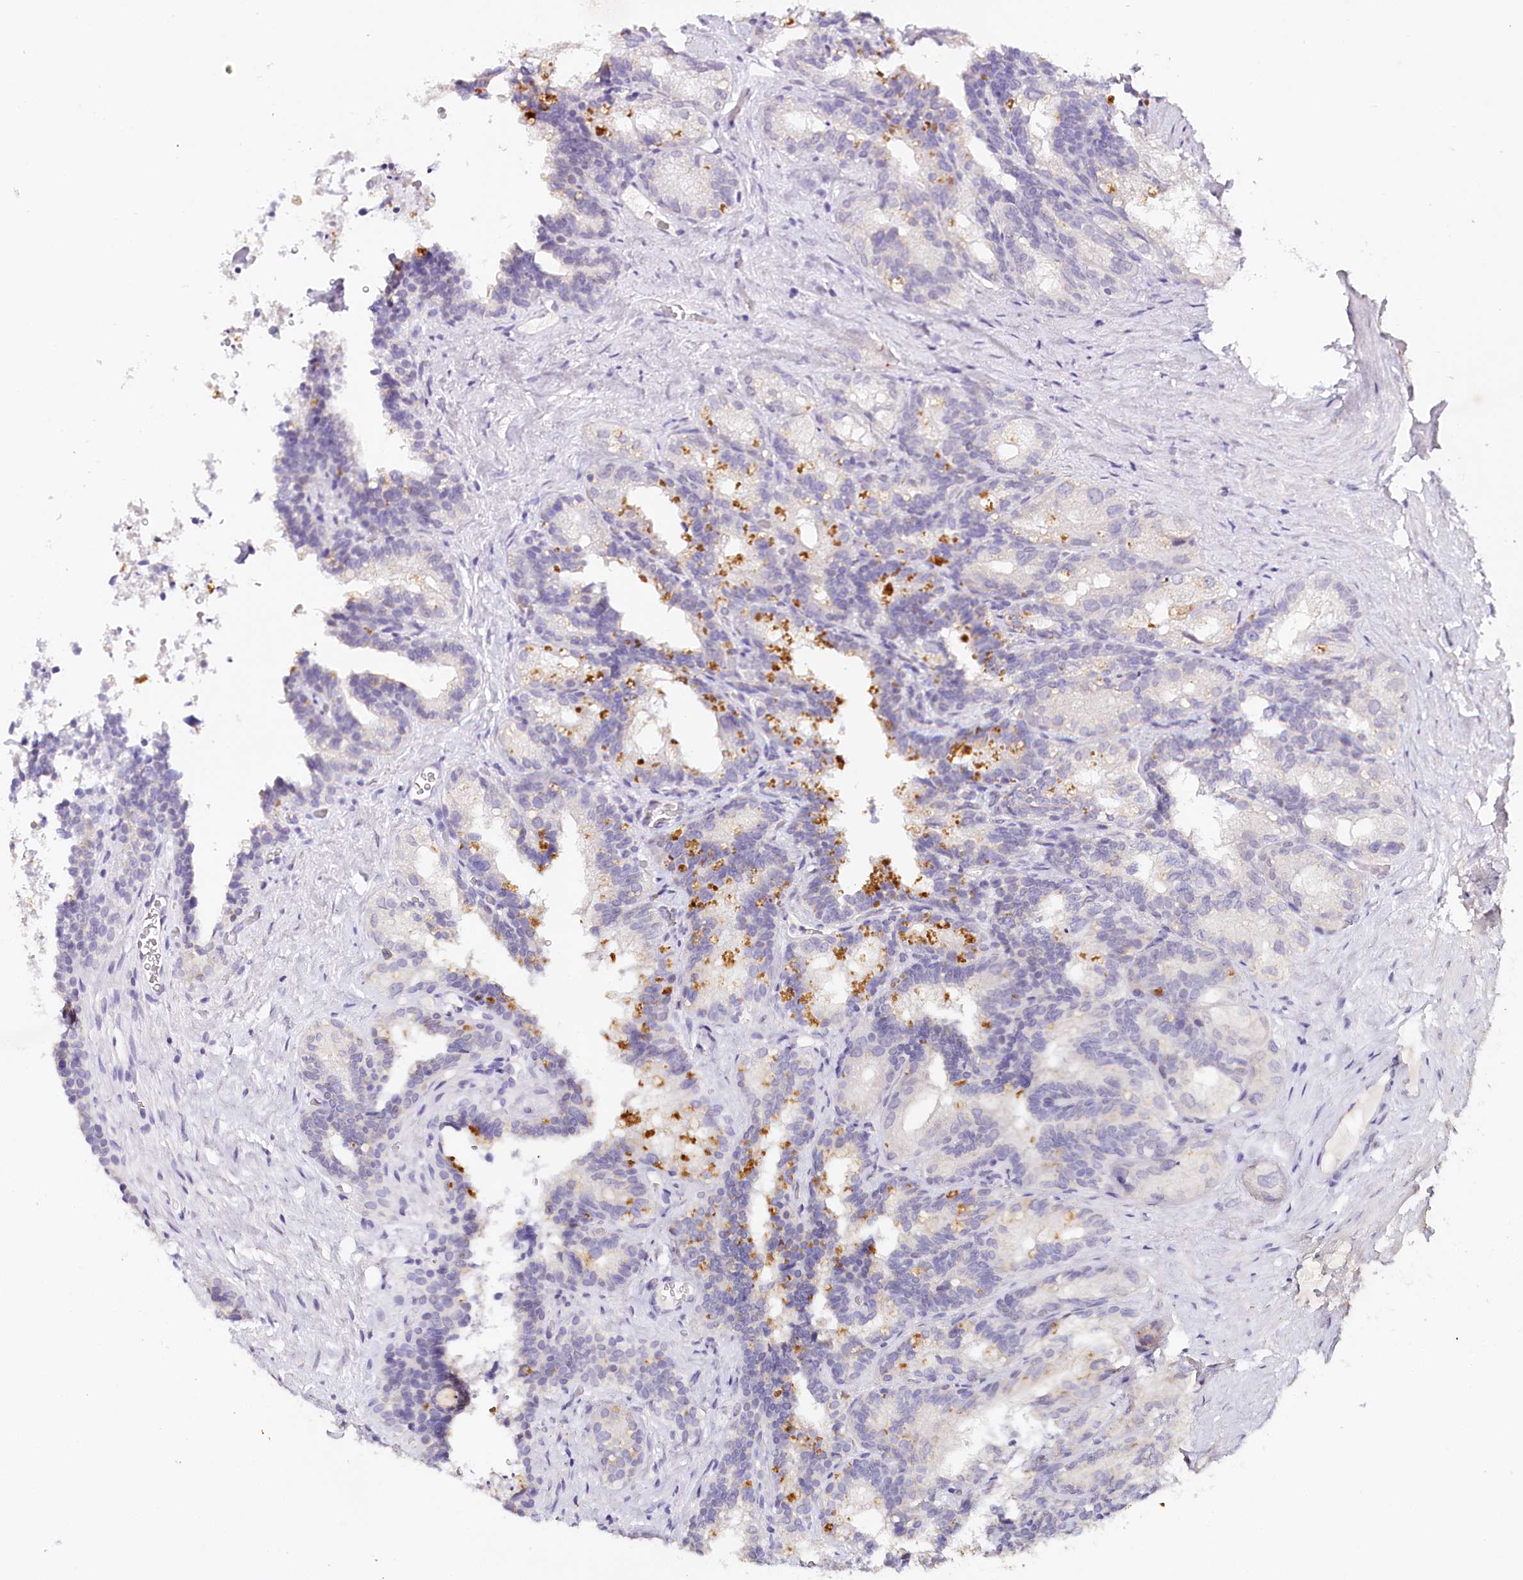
{"staining": {"intensity": "weak", "quantity": "<25%", "location": "cytoplasmic/membranous"}, "tissue": "seminal vesicle", "cell_type": "Glandular cells", "image_type": "normal", "snomed": [{"axis": "morphology", "description": "Normal tissue, NOS"}, {"axis": "topography", "description": "Seminal veicle"}], "caption": "DAB immunohistochemical staining of unremarkable human seminal vesicle reveals no significant expression in glandular cells. (Immunohistochemistry, brightfield microscopy, high magnification).", "gene": "TP53", "patient": {"sex": "male", "age": 60}}